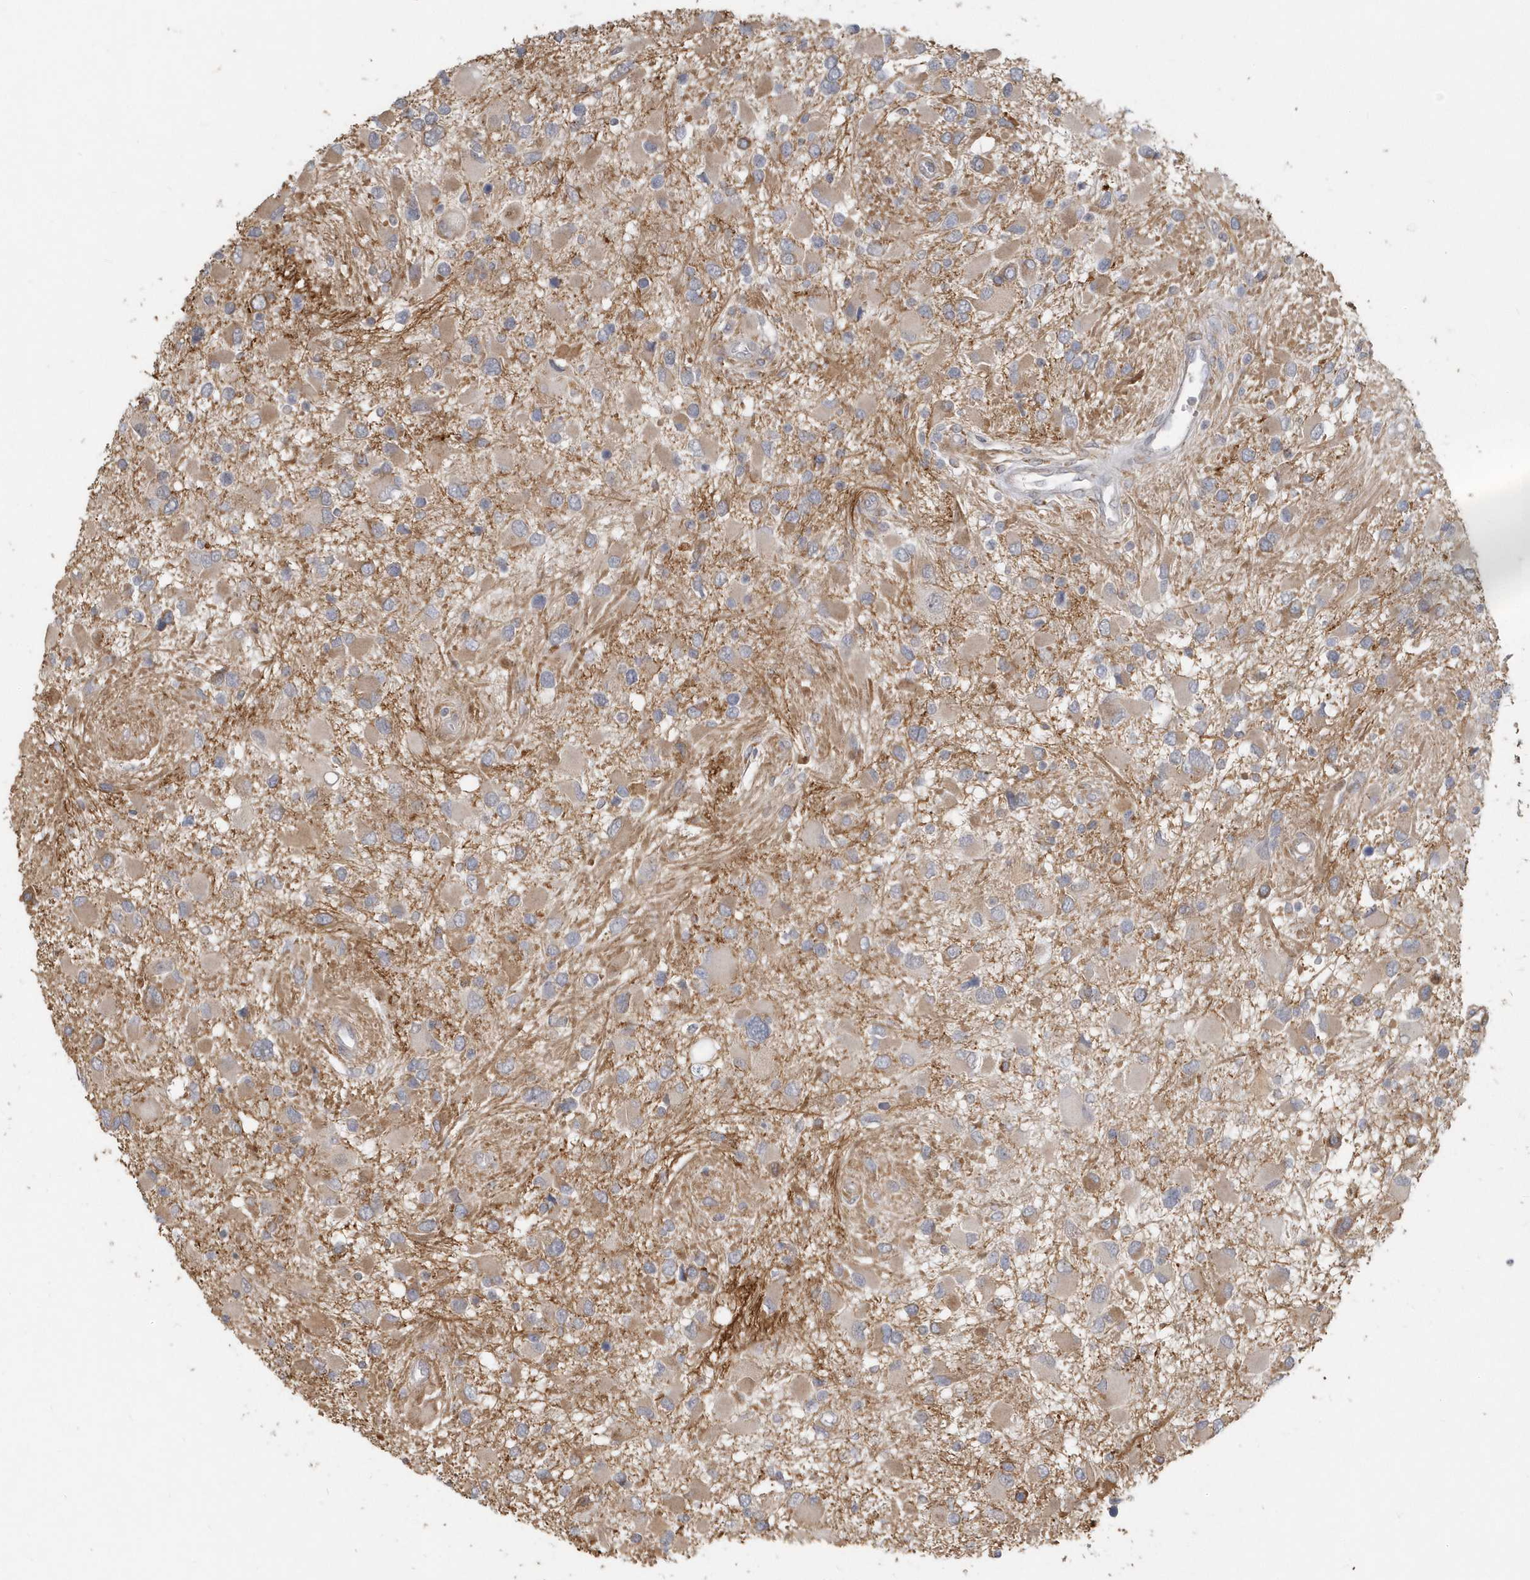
{"staining": {"intensity": "moderate", "quantity": "25%-75%", "location": "cytoplasmic/membranous"}, "tissue": "glioma", "cell_type": "Tumor cells", "image_type": "cancer", "snomed": [{"axis": "morphology", "description": "Glioma, malignant, High grade"}, {"axis": "topography", "description": "Brain"}], "caption": "IHC photomicrograph of neoplastic tissue: glioma stained using immunohistochemistry reveals medium levels of moderate protein expression localized specifically in the cytoplasmic/membranous of tumor cells, appearing as a cytoplasmic/membranous brown color.", "gene": "NAPB", "patient": {"sex": "male", "age": 53}}